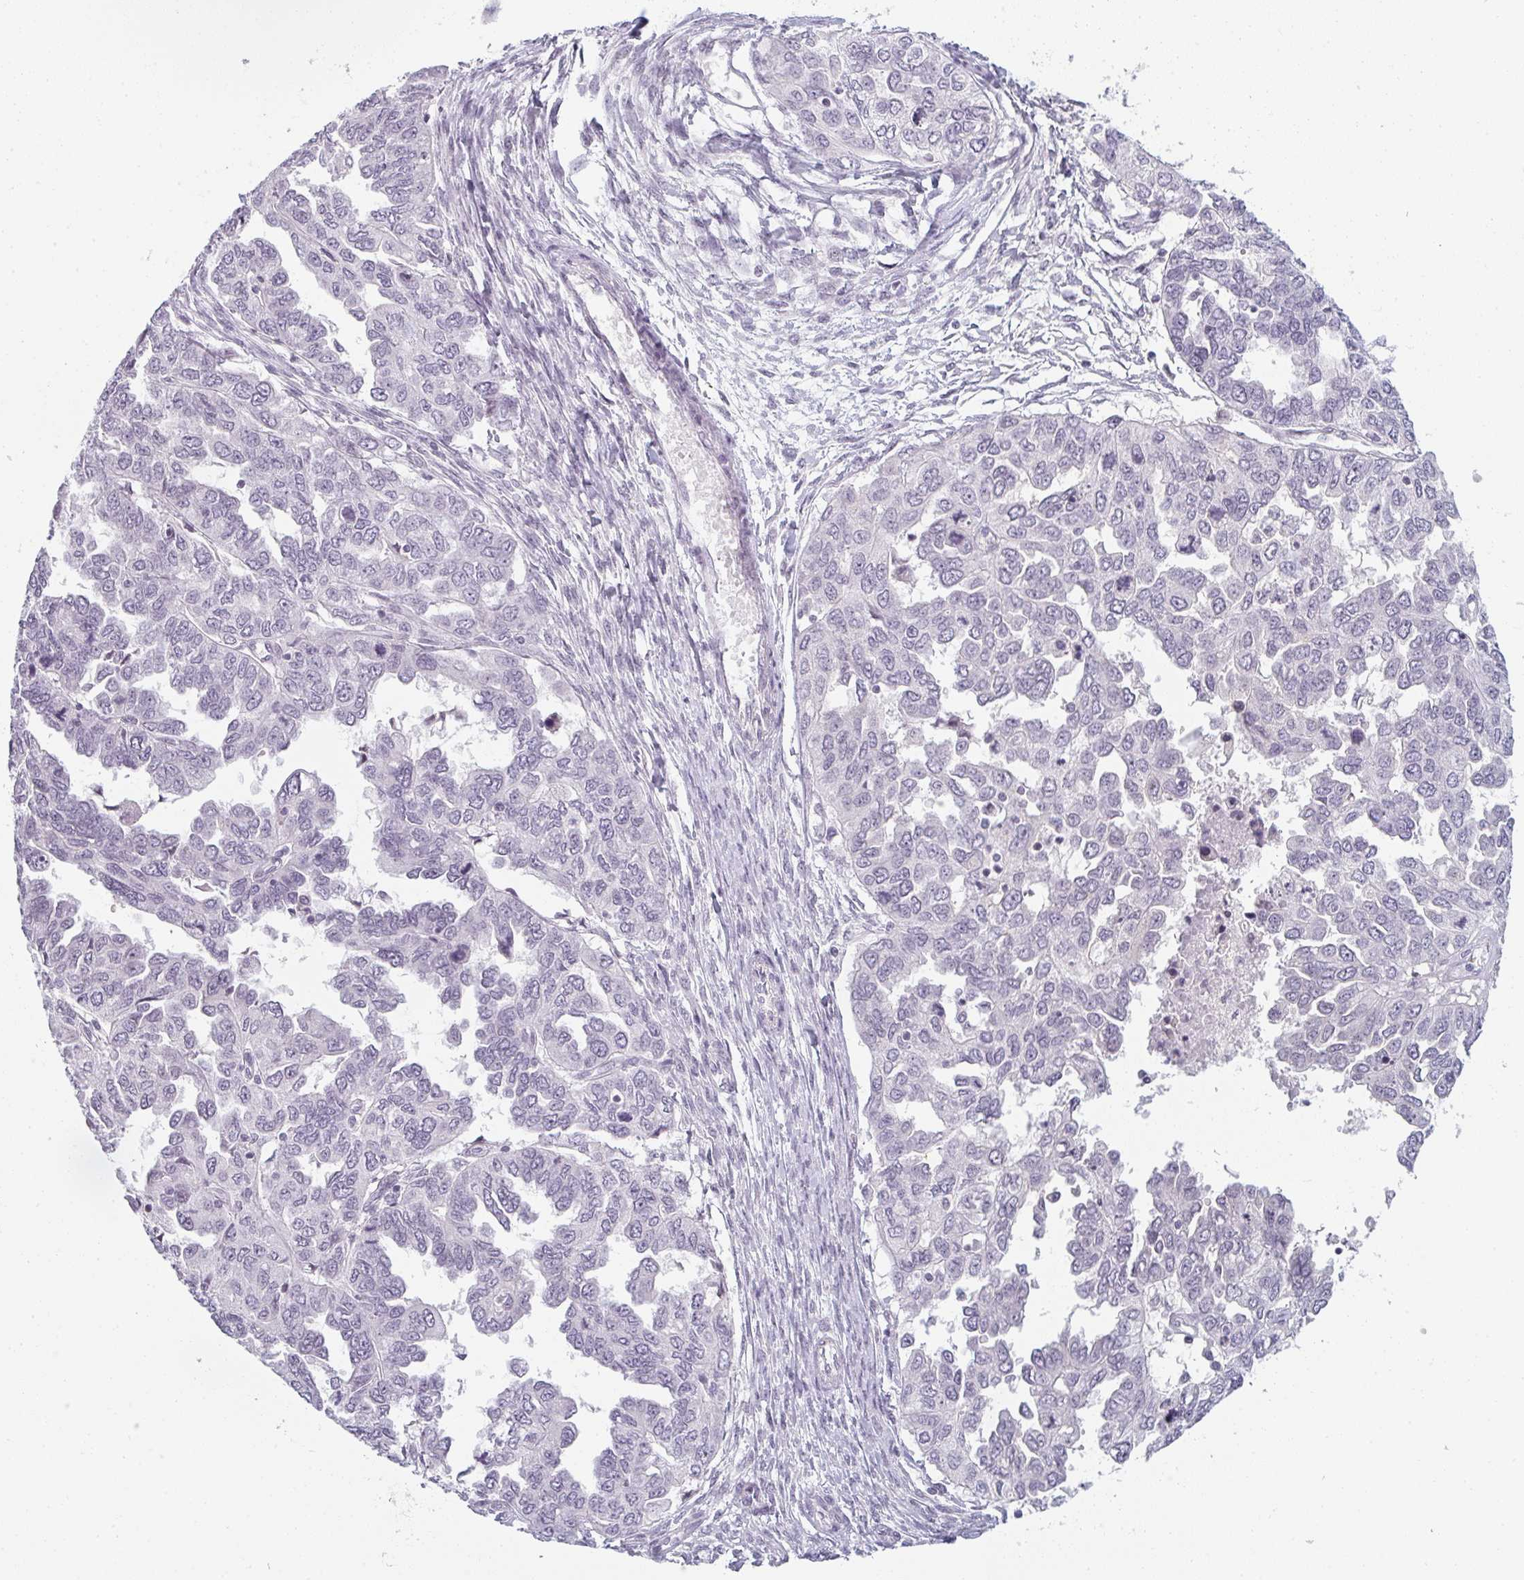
{"staining": {"intensity": "negative", "quantity": "none", "location": "none"}, "tissue": "ovarian cancer", "cell_type": "Tumor cells", "image_type": "cancer", "snomed": [{"axis": "morphology", "description": "Cystadenocarcinoma, serous, NOS"}, {"axis": "topography", "description": "Ovary"}], "caption": "High power microscopy micrograph of an IHC photomicrograph of ovarian cancer, revealing no significant positivity in tumor cells.", "gene": "RBBP6", "patient": {"sex": "female", "age": 53}}